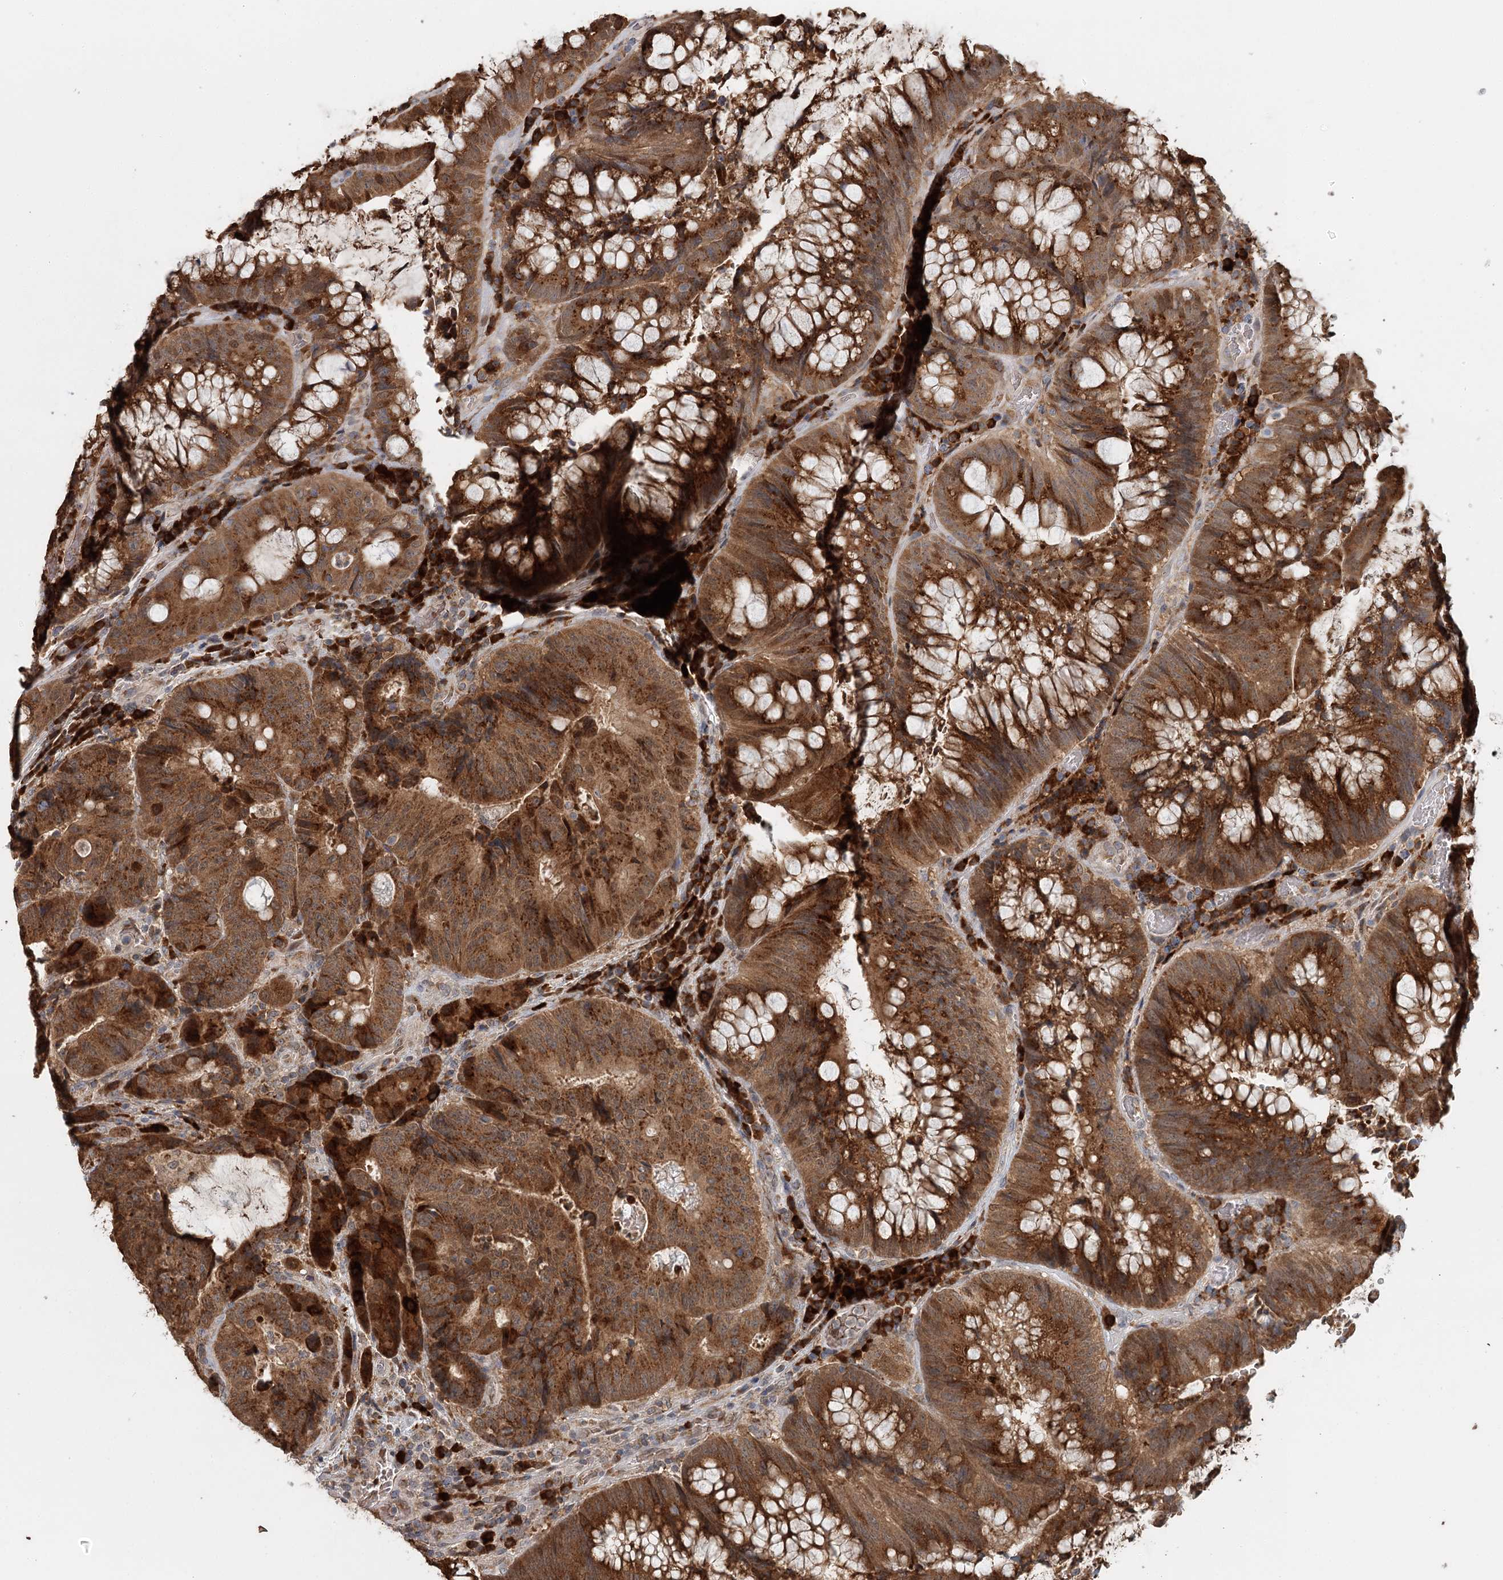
{"staining": {"intensity": "strong", "quantity": ">75%", "location": "cytoplasmic/membranous"}, "tissue": "colorectal cancer", "cell_type": "Tumor cells", "image_type": "cancer", "snomed": [{"axis": "morphology", "description": "Adenocarcinoma, NOS"}, {"axis": "topography", "description": "Rectum"}], "caption": "Immunohistochemistry of colorectal cancer reveals high levels of strong cytoplasmic/membranous staining in about >75% of tumor cells. (IHC, brightfield microscopy, high magnification).", "gene": "ADK", "patient": {"sex": "male", "age": 69}}